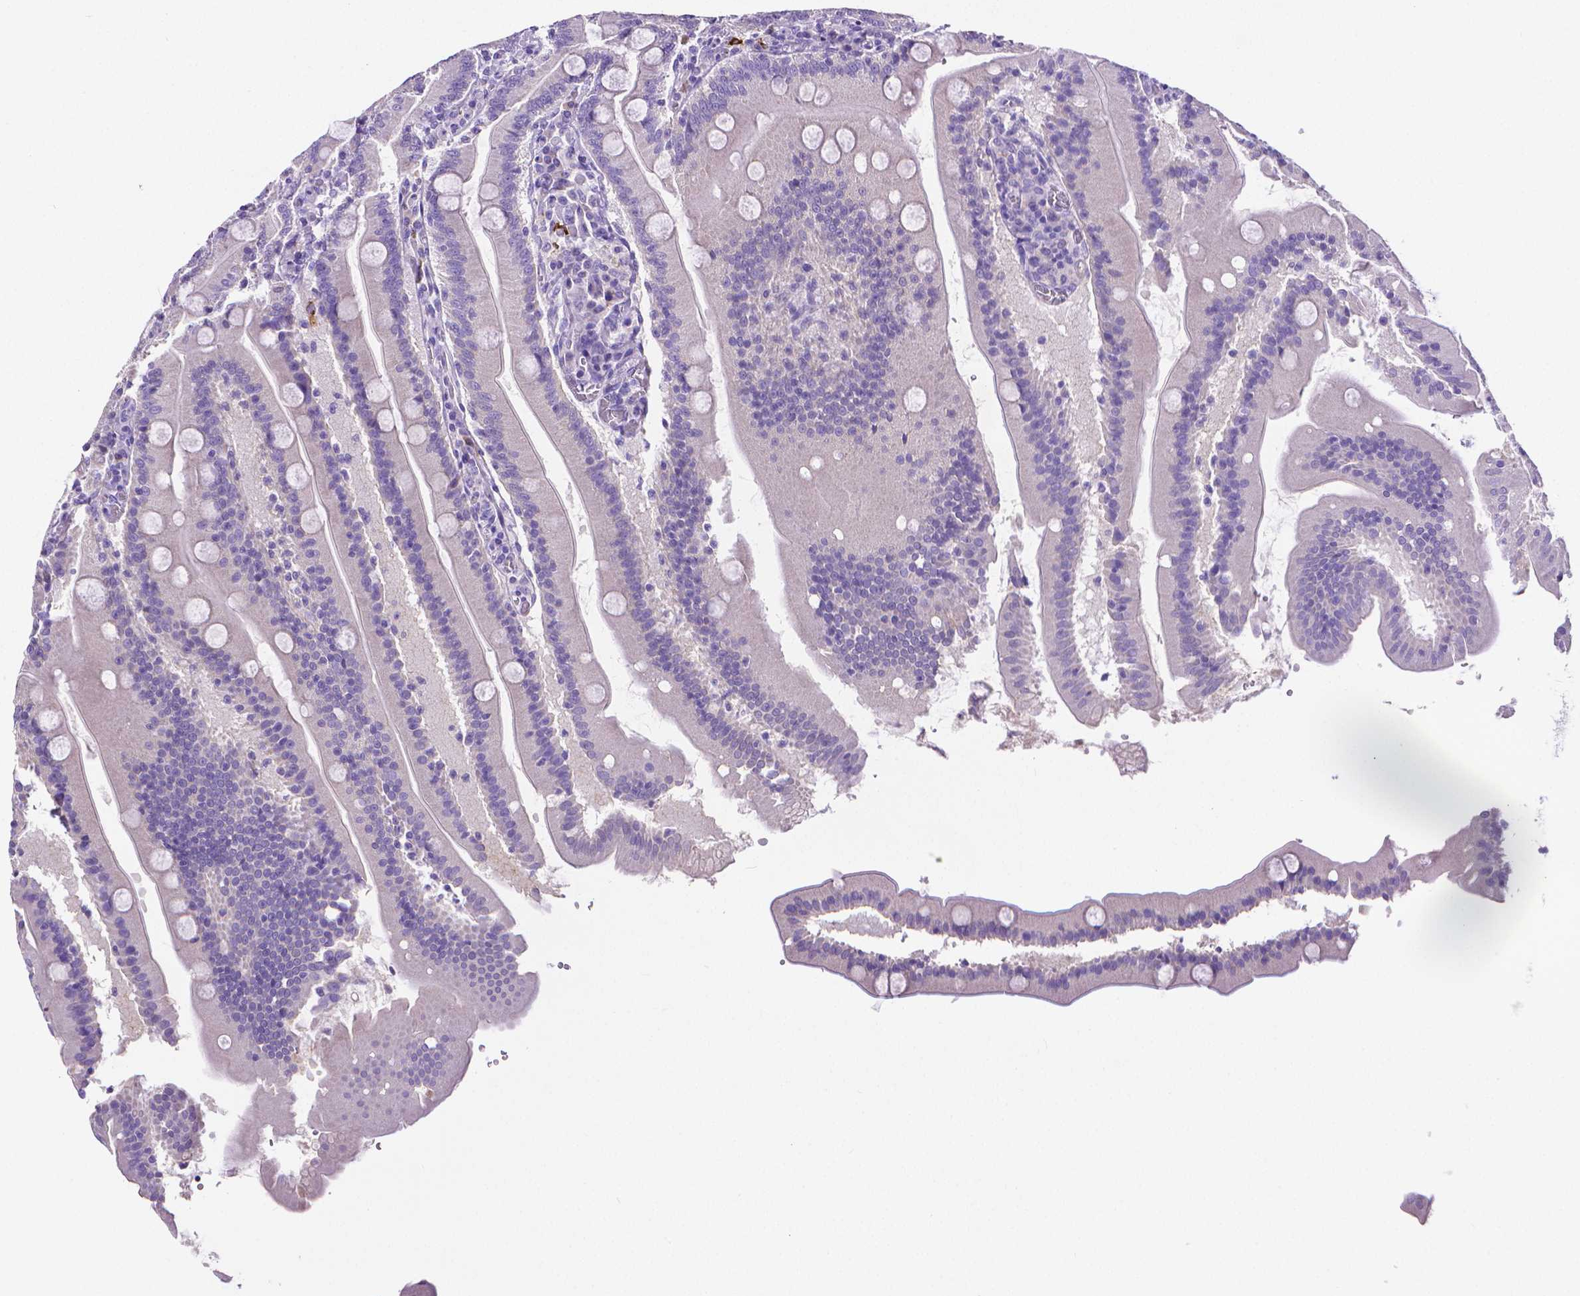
{"staining": {"intensity": "negative", "quantity": "none", "location": "none"}, "tissue": "small intestine", "cell_type": "Glandular cells", "image_type": "normal", "snomed": [{"axis": "morphology", "description": "Normal tissue, NOS"}, {"axis": "topography", "description": "Small intestine"}], "caption": "Histopathology image shows no significant protein positivity in glandular cells of normal small intestine.", "gene": "MMP9", "patient": {"sex": "male", "age": 37}}